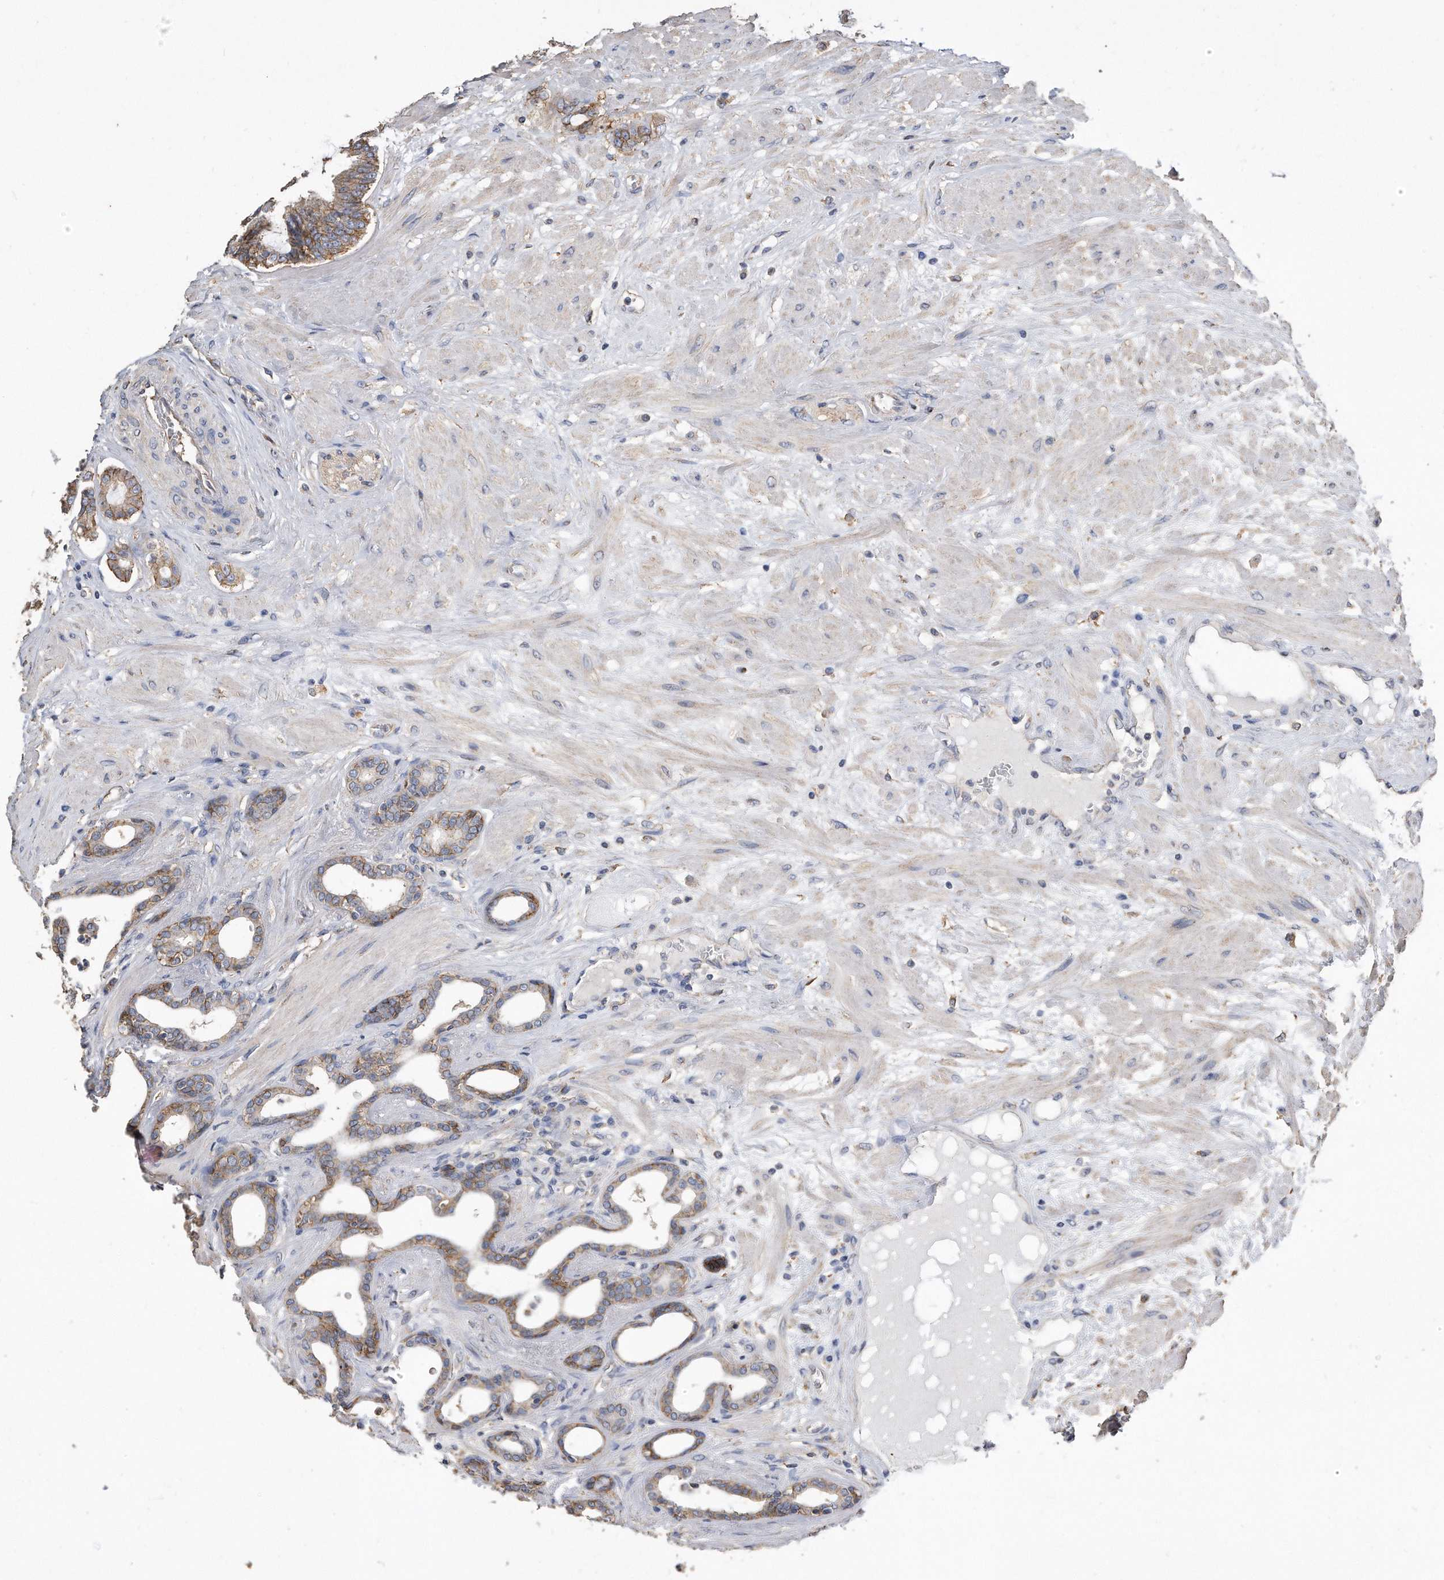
{"staining": {"intensity": "moderate", "quantity": "<25%", "location": "cytoplasmic/membranous"}, "tissue": "prostate cancer", "cell_type": "Tumor cells", "image_type": "cancer", "snomed": [{"axis": "morphology", "description": "Adenocarcinoma, Low grade"}, {"axis": "topography", "description": "Prostate"}], "caption": "Protein staining of prostate cancer (adenocarcinoma (low-grade)) tissue demonstrates moderate cytoplasmic/membranous positivity in about <25% of tumor cells.", "gene": "CDCP1", "patient": {"sex": "male", "age": 60}}